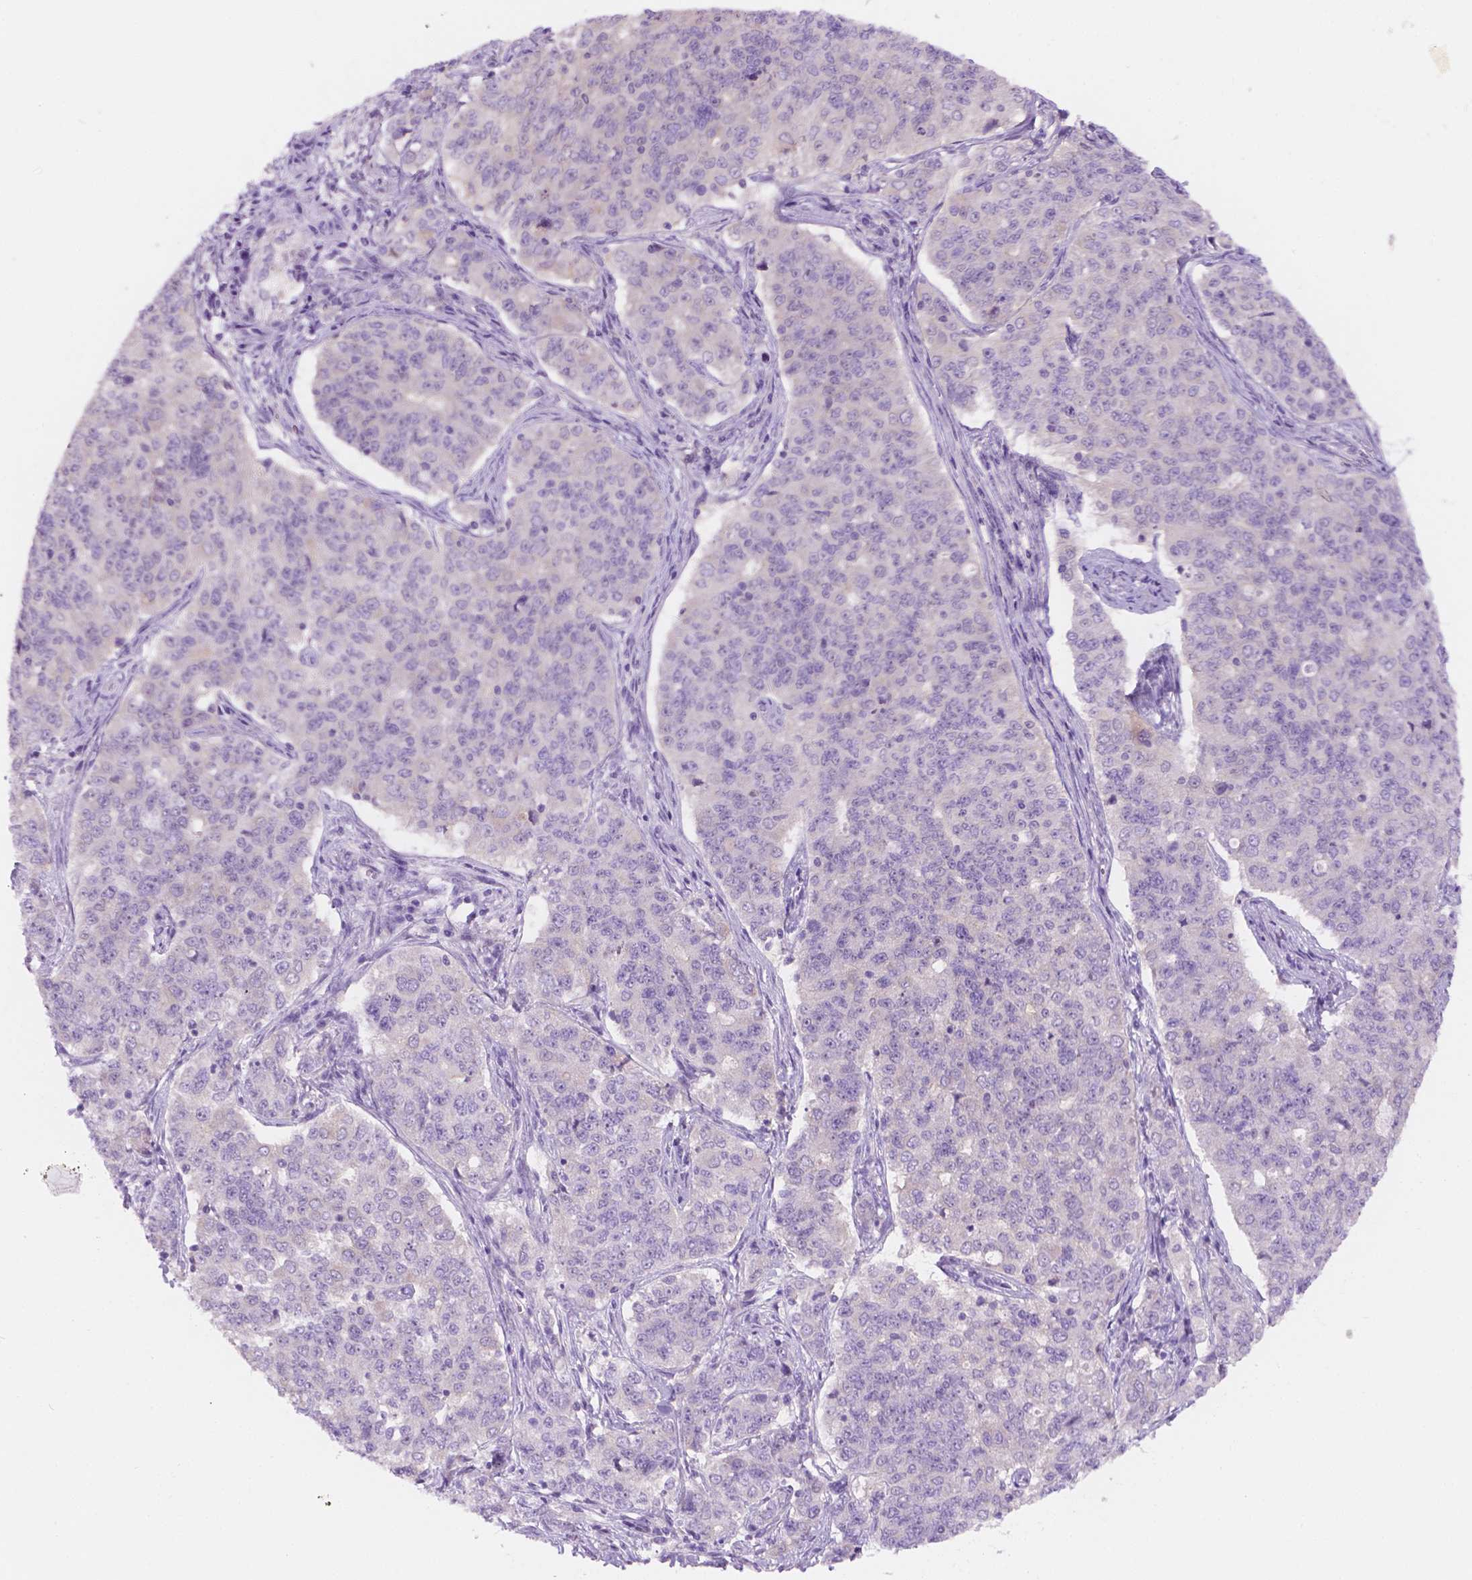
{"staining": {"intensity": "negative", "quantity": "none", "location": "none"}, "tissue": "endometrial cancer", "cell_type": "Tumor cells", "image_type": "cancer", "snomed": [{"axis": "morphology", "description": "Adenocarcinoma, NOS"}, {"axis": "topography", "description": "Endometrium"}], "caption": "Tumor cells show no significant protein staining in endometrial cancer (adenocarcinoma). (Stains: DAB immunohistochemistry (IHC) with hematoxylin counter stain, Microscopy: brightfield microscopy at high magnification).", "gene": "SIRT2", "patient": {"sex": "female", "age": 43}}